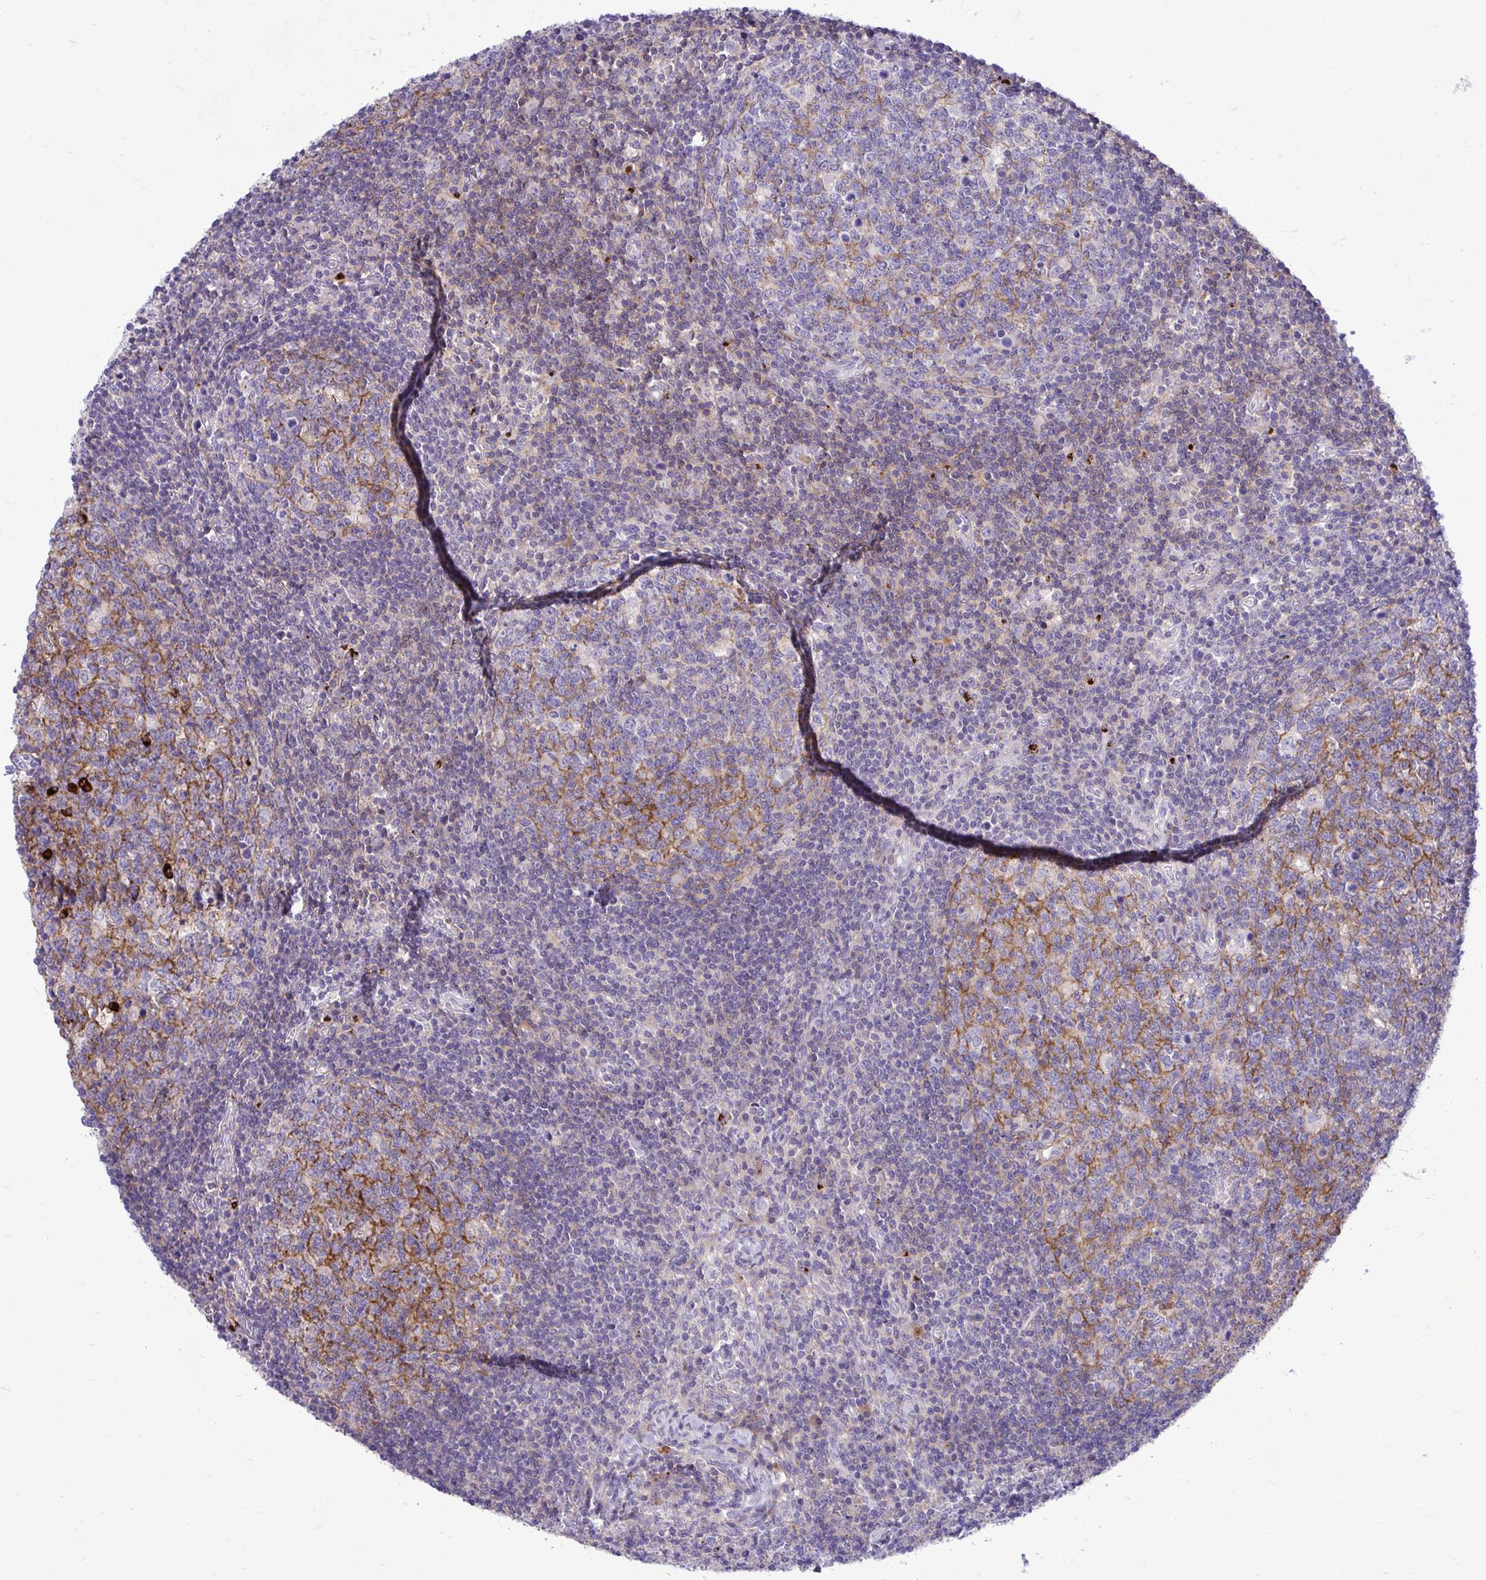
{"staining": {"intensity": "moderate", "quantity": "<25%", "location": "cytoplasmic/membranous"}, "tissue": "lymph node", "cell_type": "Germinal center cells", "image_type": "normal", "snomed": [{"axis": "morphology", "description": "Normal tissue, NOS"}, {"axis": "topography", "description": "Lymph node"}], "caption": "Benign lymph node demonstrates moderate cytoplasmic/membranous positivity in about <25% of germinal center cells, visualized by immunohistochemistry.", "gene": "TP53I11", "patient": {"sex": "male", "age": 67}}